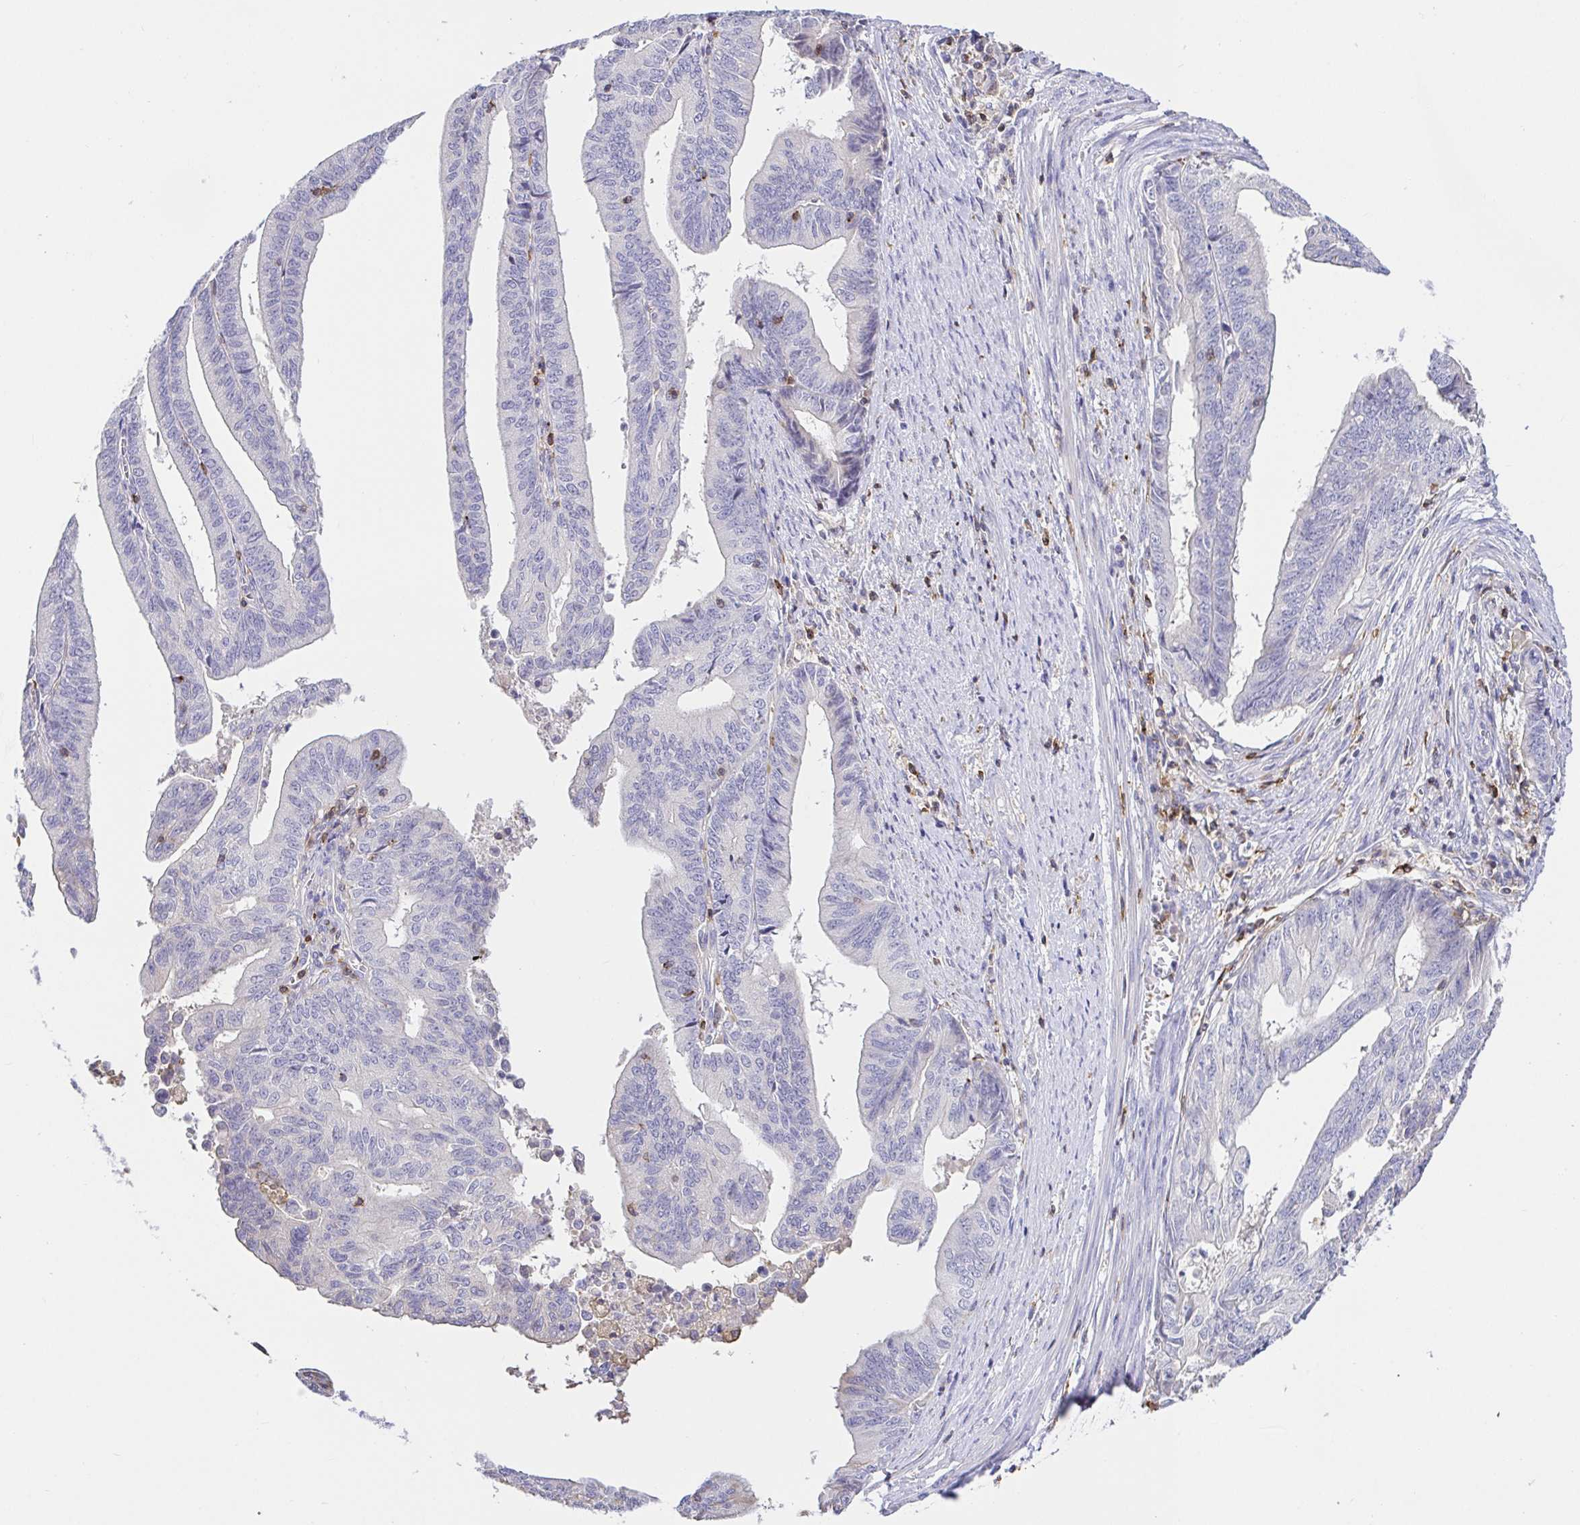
{"staining": {"intensity": "negative", "quantity": "none", "location": "none"}, "tissue": "endometrial cancer", "cell_type": "Tumor cells", "image_type": "cancer", "snomed": [{"axis": "morphology", "description": "Adenocarcinoma, NOS"}, {"axis": "topography", "description": "Endometrium"}], "caption": "The micrograph demonstrates no significant staining in tumor cells of endometrial cancer (adenocarcinoma).", "gene": "SKAP1", "patient": {"sex": "female", "age": 65}}